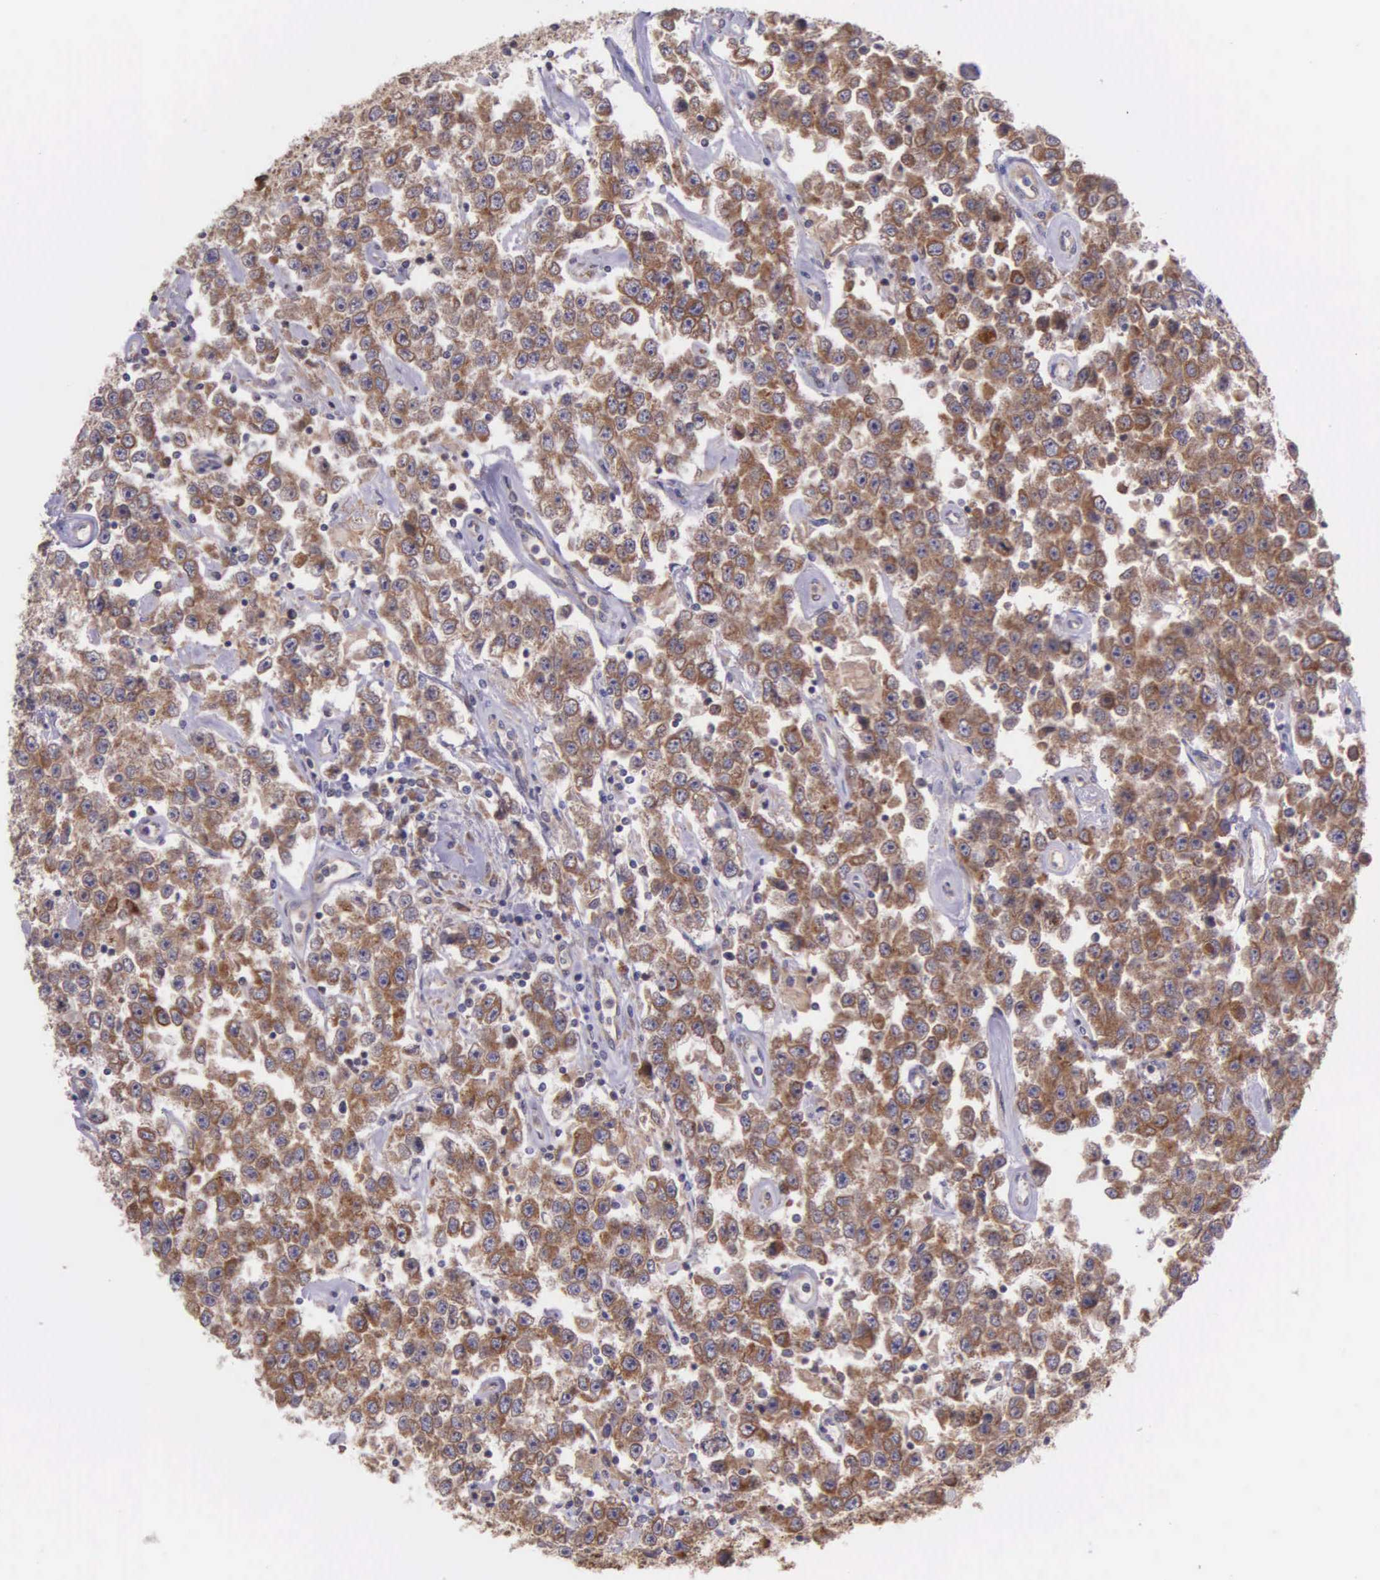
{"staining": {"intensity": "strong", "quantity": ">75%", "location": "cytoplasmic/membranous"}, "tissue": "testis cancer", "cell_type": "Tumor cells", "image_type": "cancer", "snomed": [{"axis": "morphology", "description": "Seminoma, NOS"}, {"axis": "topography", "description": "Testis"}], "caption": "IHC image of neoplastic tissue: human seminoma (testis) stained using IHC demonstrates high levels of strong protein expression localized specifically in the cytoplasmic/membranous of tumor cells, appearing as a cytoplasmic/membranous brown color.", "gene": "NSDHL", "patient": {"sex": "male", "age": 52}}